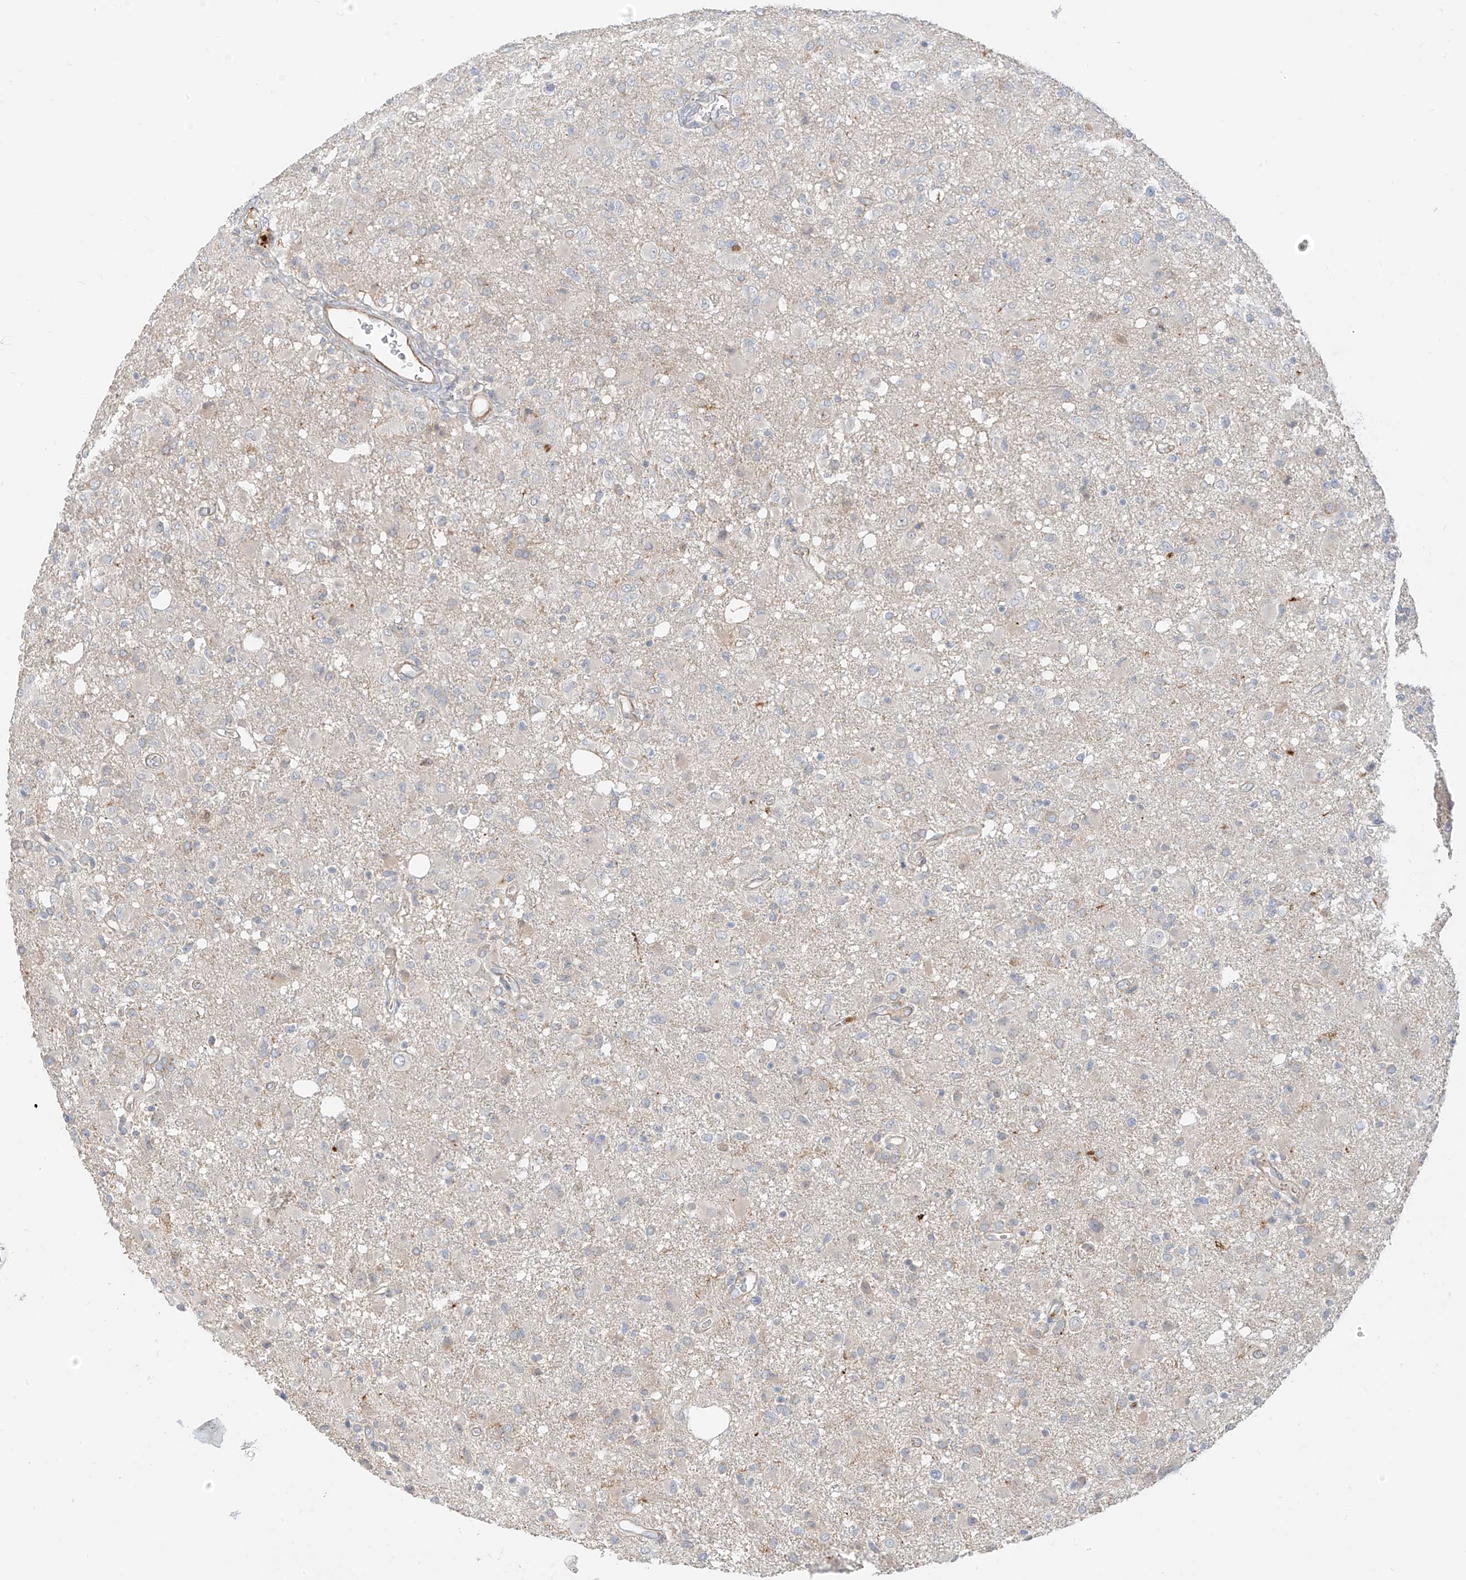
{"staining": {"intensity": "negative", "quantity": "none", "location": "none"}, "tissue": "glioma", "cell_type": "Tumor cells", "image_type": "cancer", "snomed": [{"axis": "morphology", "description": "Glioma, malignant, High grade"}, {"axis": "topography", "description": "Brain"}], "caption": "This image is of malignant glioma (high-grade) stained with immunohistochemistry to label a protein in brown with the nuclei are counter-stained blue. There is no positivity in tumor cells.", "gene": "C2orf42", "patient": {"sex": "female", "age": 57}}